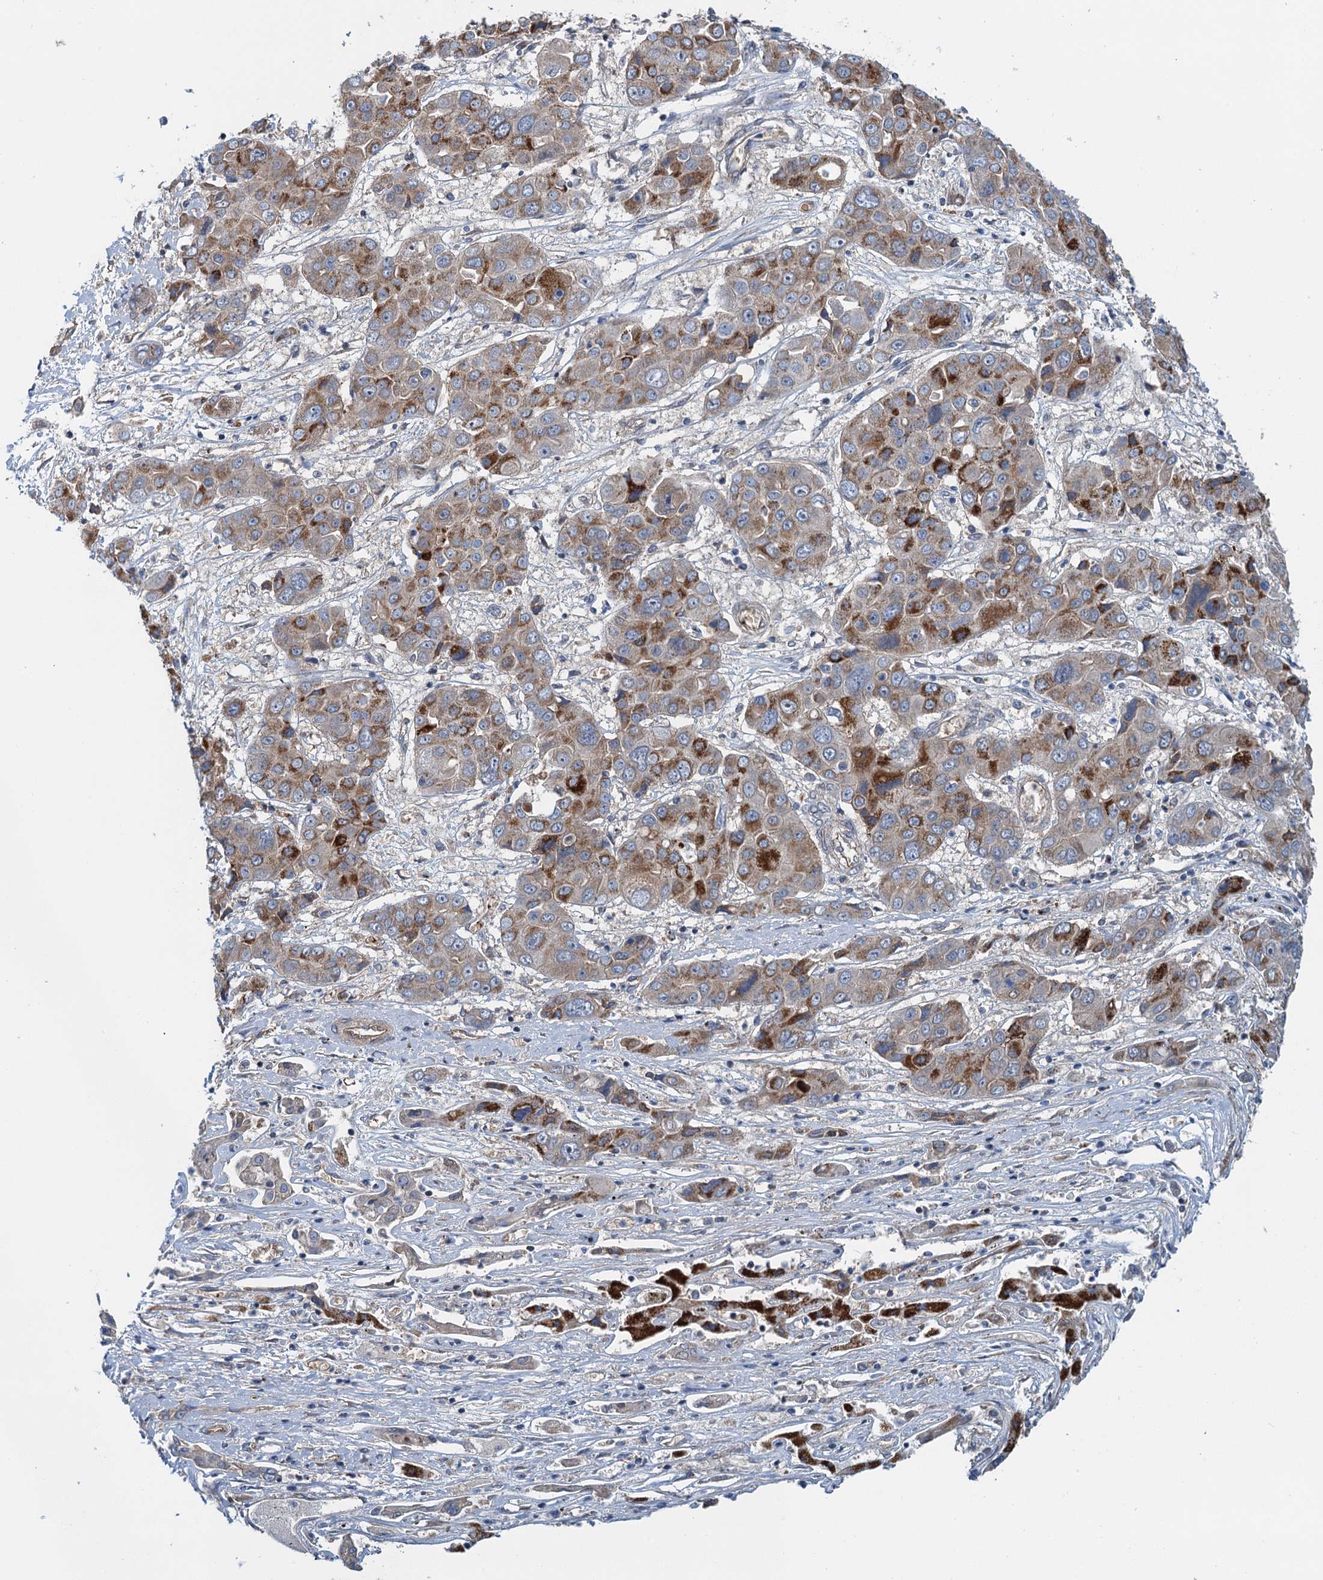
{"staining": {"intensity": "strong", "quantity": "25%-75%", "location": "cytoplasmic/membranous"}, "tissue": "liver cancer", "cell_type": "Tumor cells", "image_type": "cancer", "snomed": [{"axis": "morphology", "description": "Cholangiocarcinoma"}, {"axis": "topography", "description": "Liver"}], "caption": "Immunohistochemistry image of neoplastic tissue: human liver cancer stained using IHC shows high levels of strong protein expression localized specifically in the cytoplasmic/membranous of tumor cells, appearing as a cytoplasmic/membranous brown color.", "gene": "ROGDI", "patient": {"sex": "male", "age": 67}}